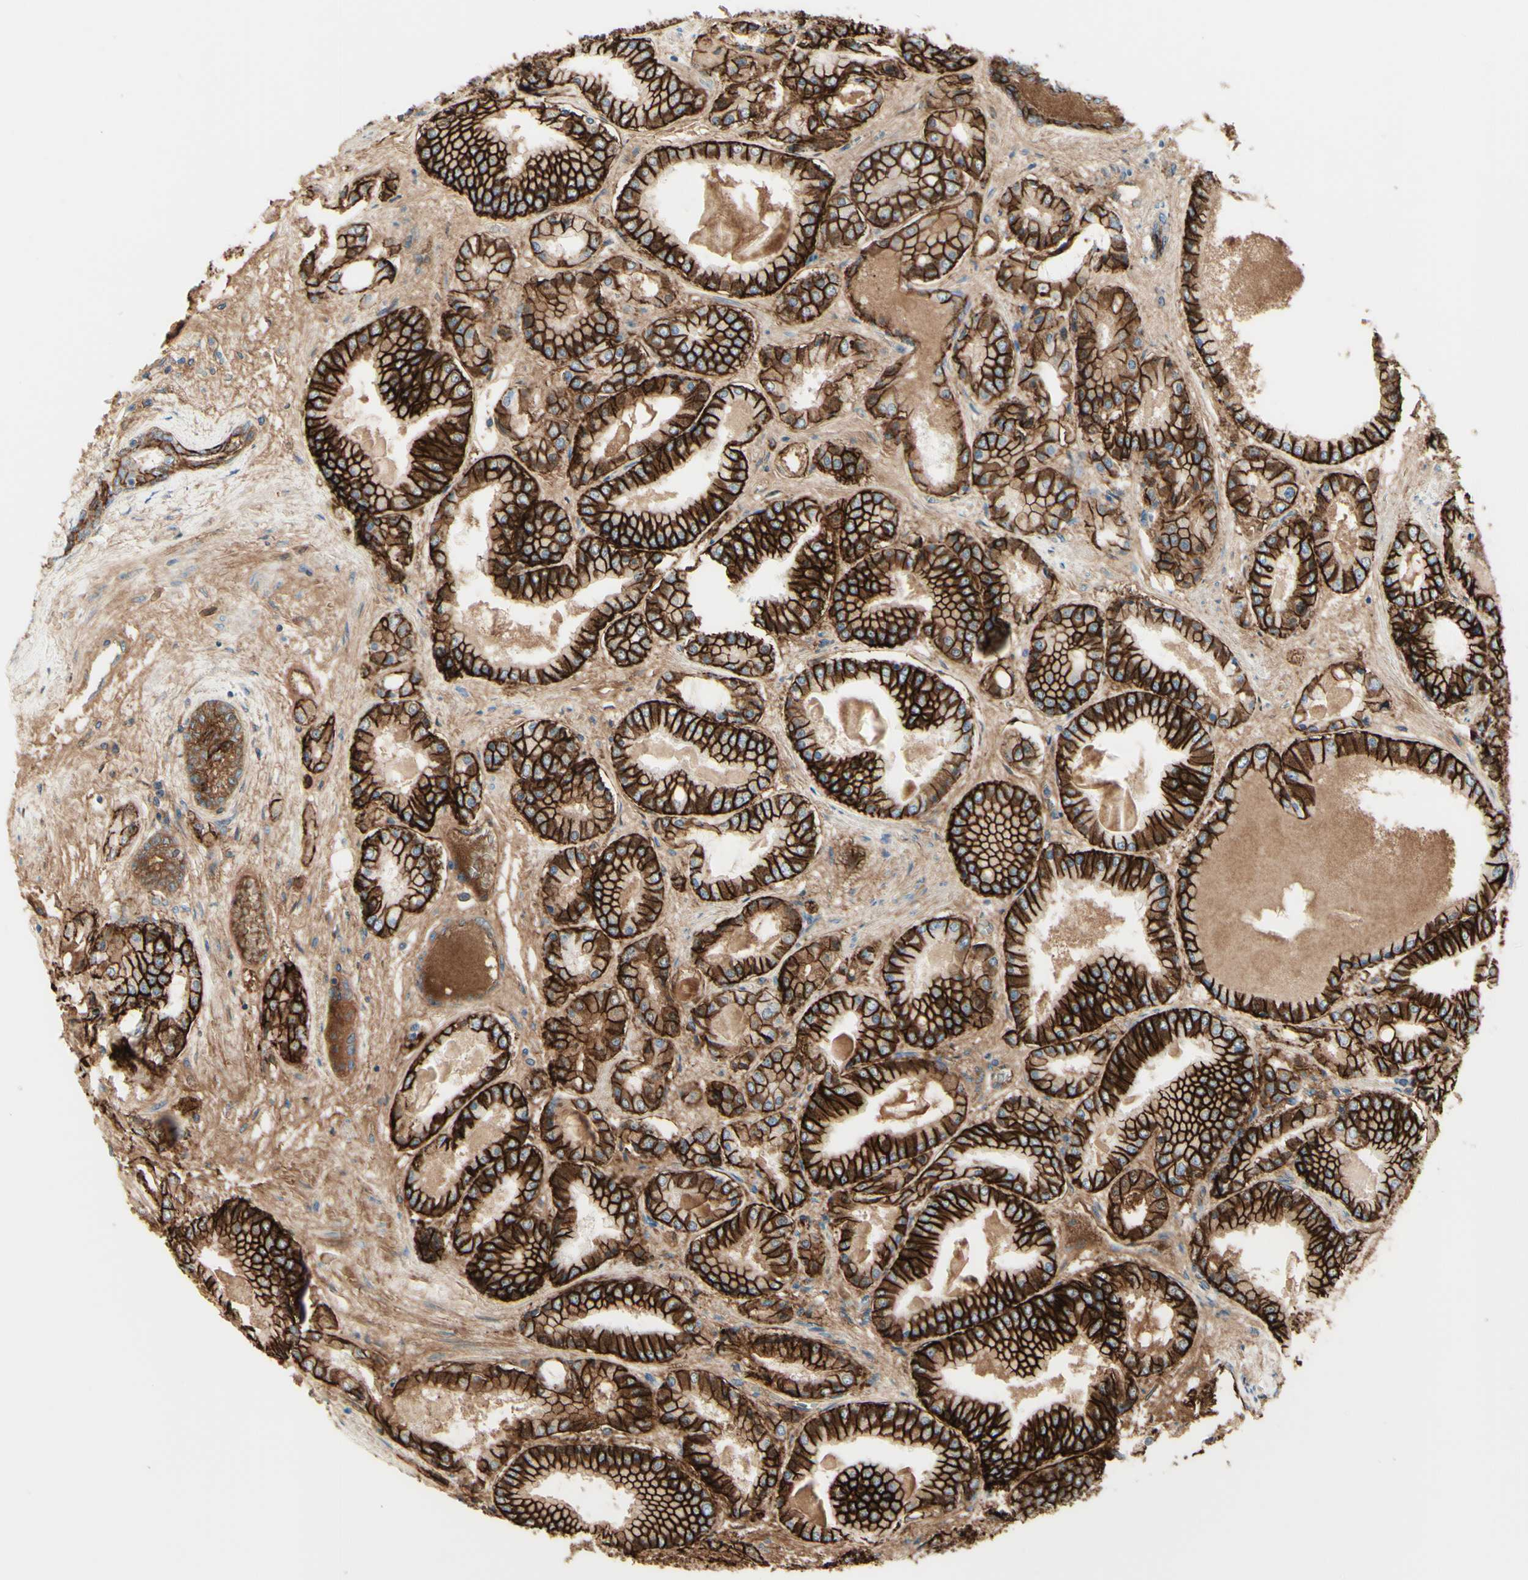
{"staining": {"intensity": "strong", "quantity": ">75%", "location": "cytoplasmic/membranous"}, "tissue": "prostate cancer", "cell_type": "Tumor cells", "image_type": "cancer", "snomed": [{"axis": "morphology", "description": "Adenocarcinoma, High grade"}, {"axis": "topography", "description": "Prostate"}], "caption": "Human high-grade adenocarcinoma (prostate) stained with a brown dye shows strong cytoplasmic/membranous positive expression in approximately >75% of tumor cells.", "gene": "ALCAM", "patient": {"sex": "male", "age": 59}}